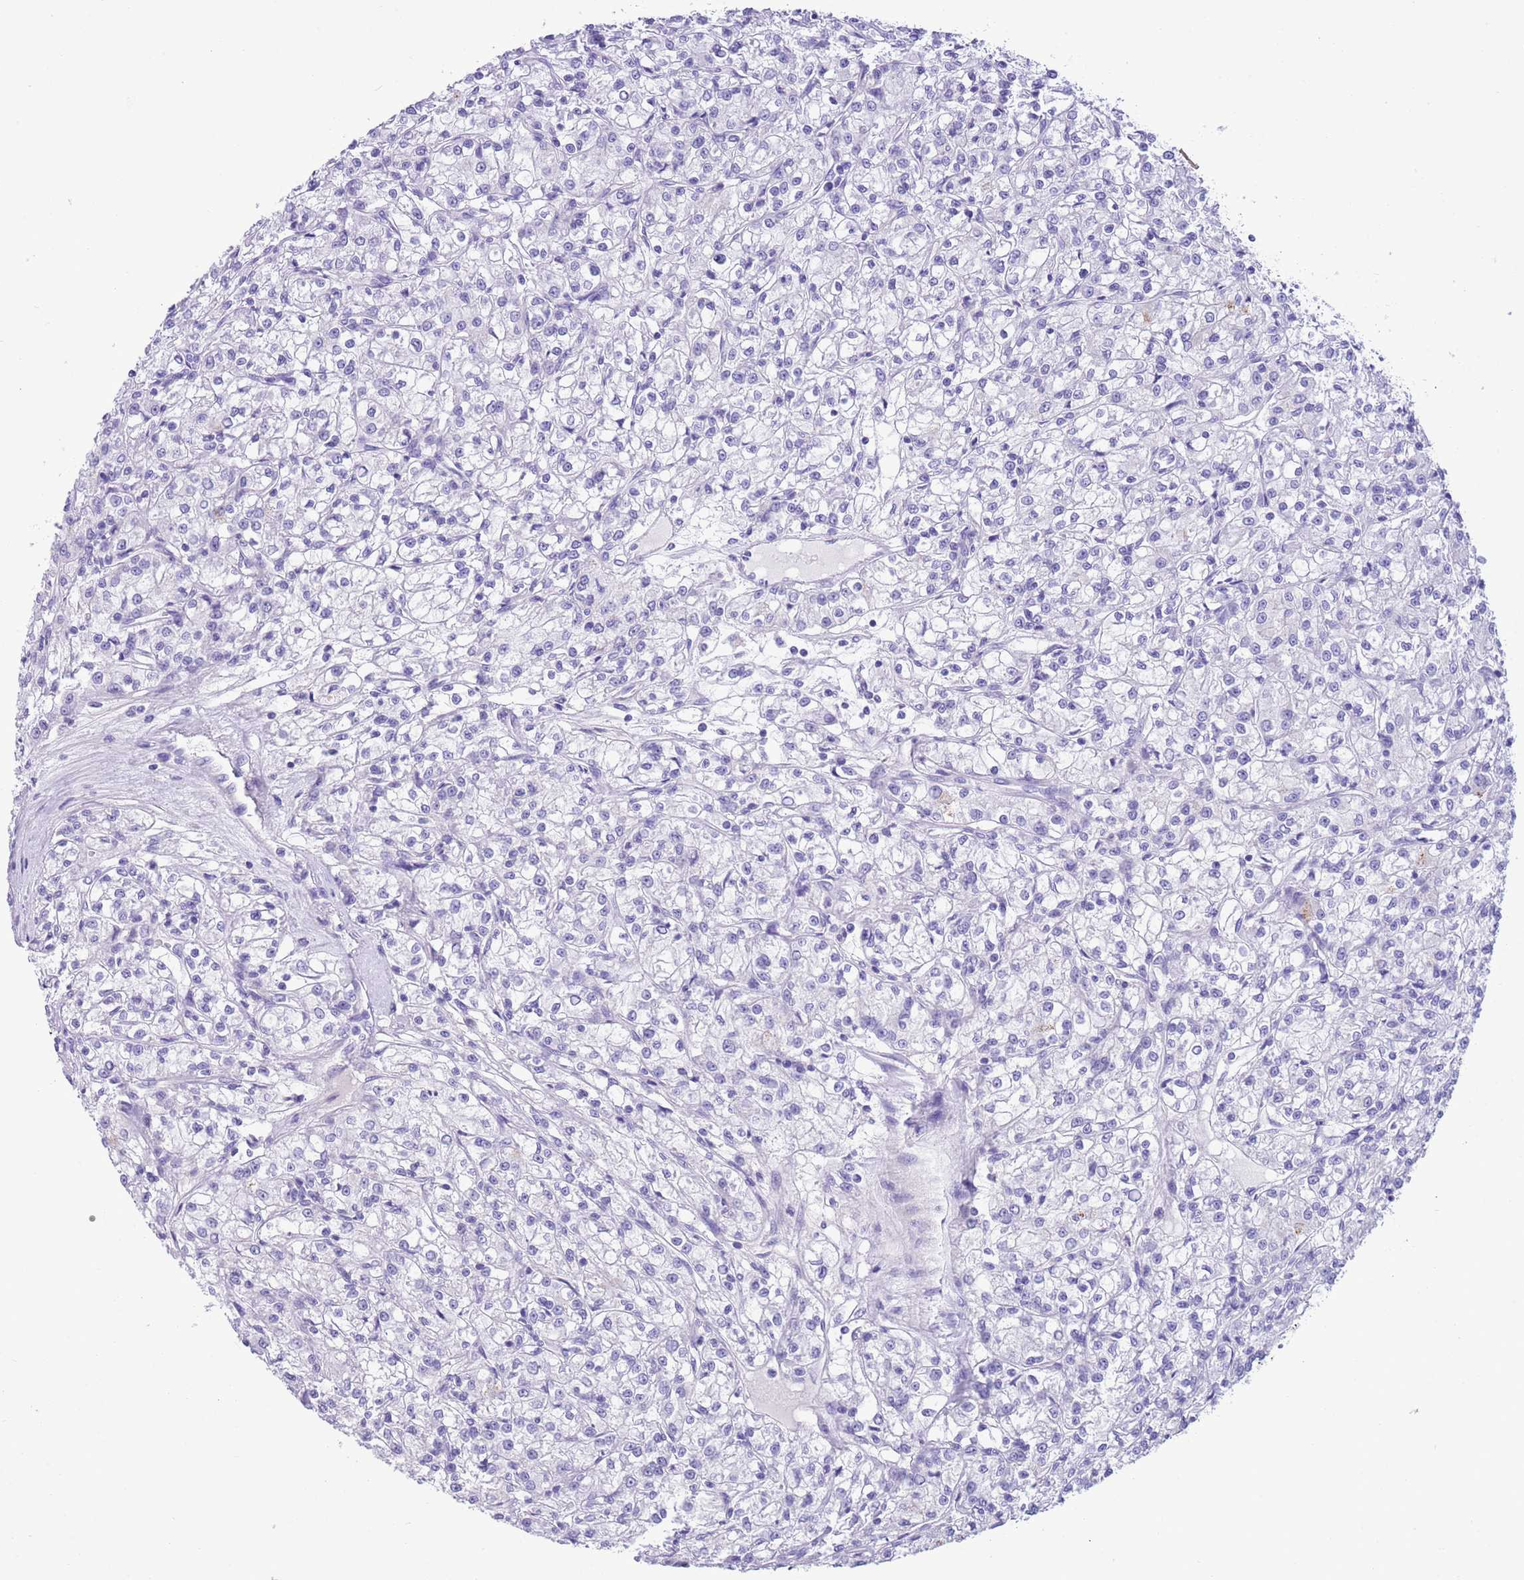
{"staining": {"intensity": "negative", "quantity": "none", "location": "none"}, "tissue": "renal cancer", "cell_type": "Tumor cells", "image_type": "cancer", "snomed": [{"axis": "morphology", "description": "Adenocarcinoma, NOS"}, {"axis": "topography", "description": "Kidney"}], "caption": "Micrograph shows no significant protein expression in tumor cells of renal cancer (adenocarcinoma).", "gene": "TBC1D10B", "patient": {"sex": "female", "age": 59}}